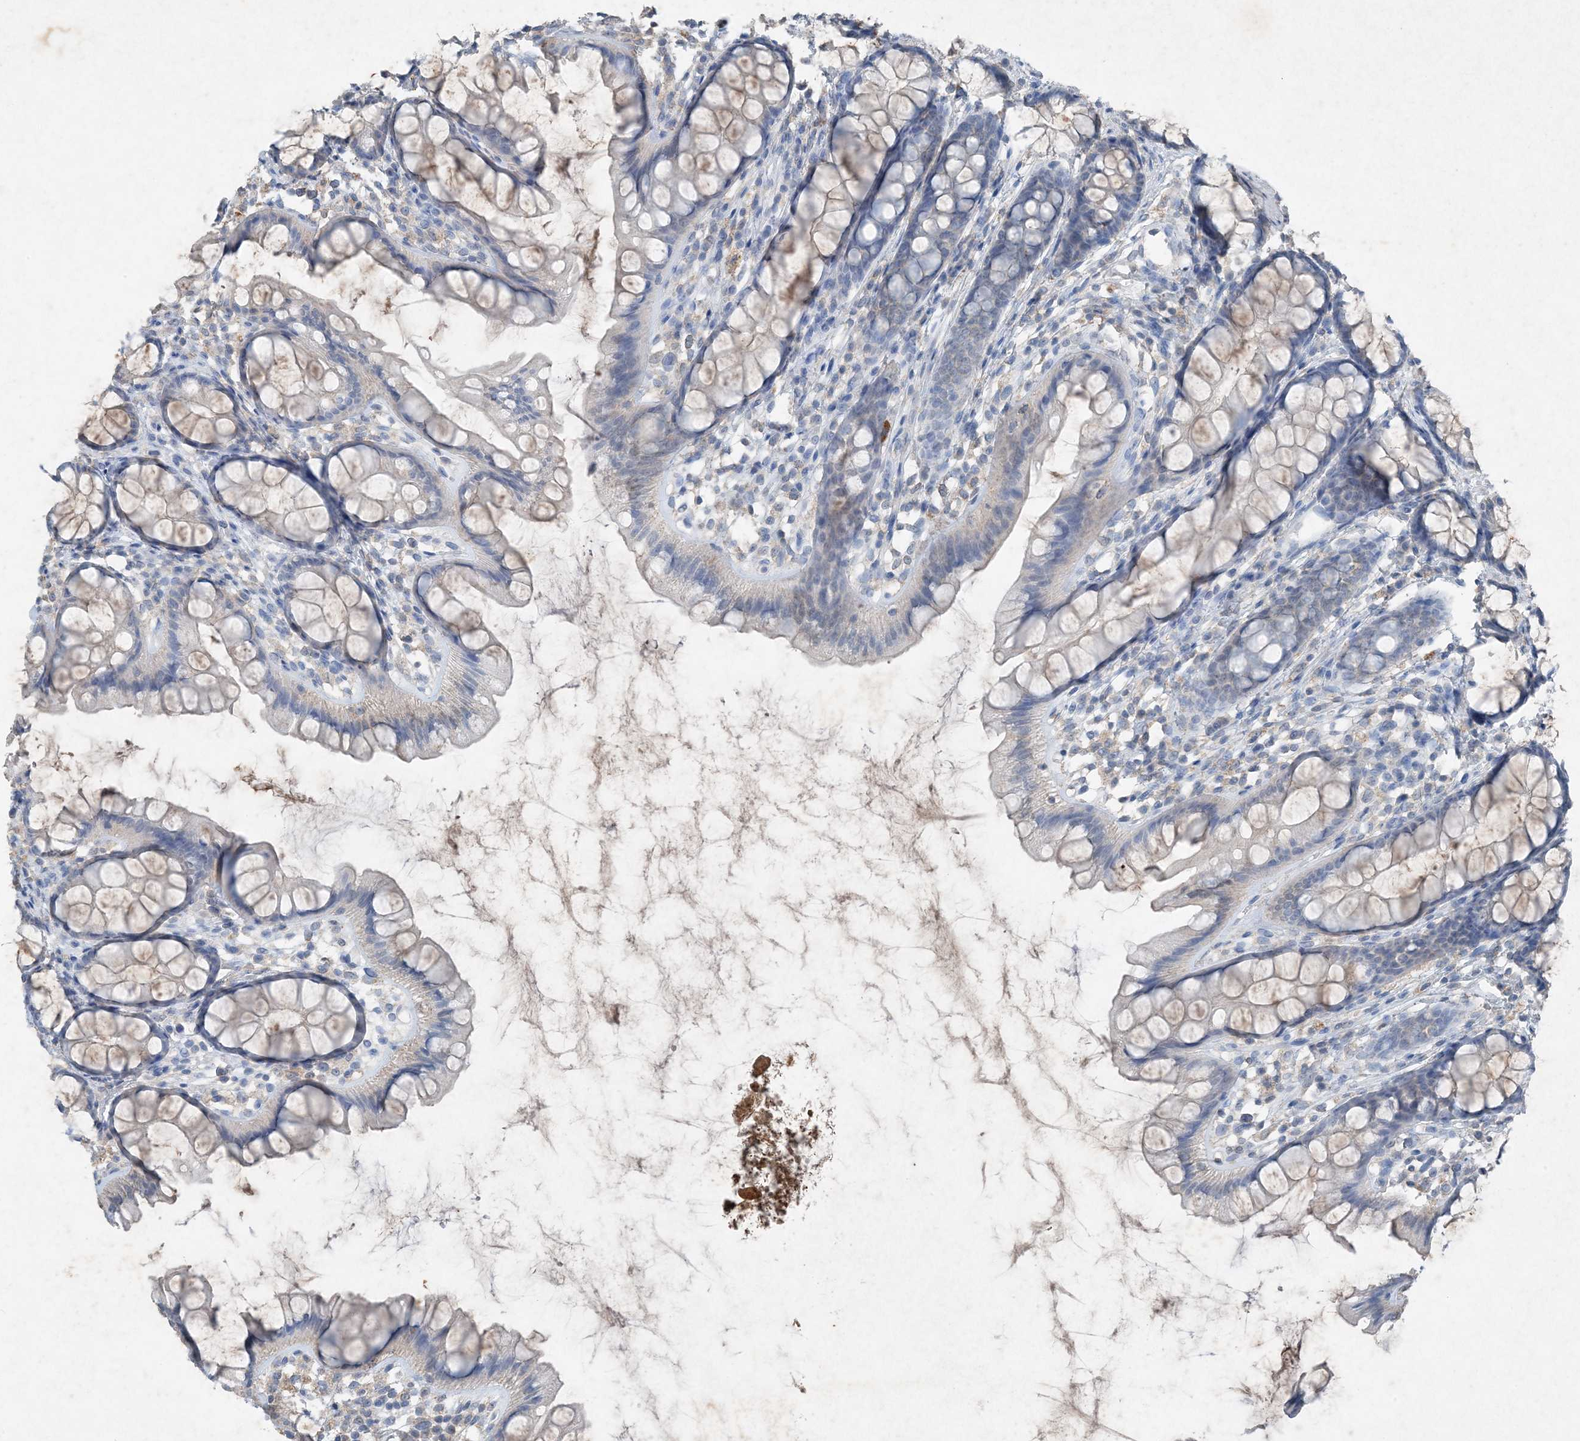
{"staining": {"intensity": "weak", "quantity": "<25%", "location": "cytoplasmic/membranous"}, "tissue": "rectum", "cell_type": "Glandular cells", "image_type": "normal", "snomed": [{"axis": "morphology", "description": "Normal tissue, NOS"}, {"axis": "topography", "description": "Rectum"}], "caption": "Immunohistochemical staining of normal rectum exhibits no significant staining in glandular cells. (DAB (3,3'-diaminobenzidine) immunohistochemistry visualized using brightfield microscopy, high magnification).", "gene": "FCN3", "patient": {"sex": "female", "age": 65}}